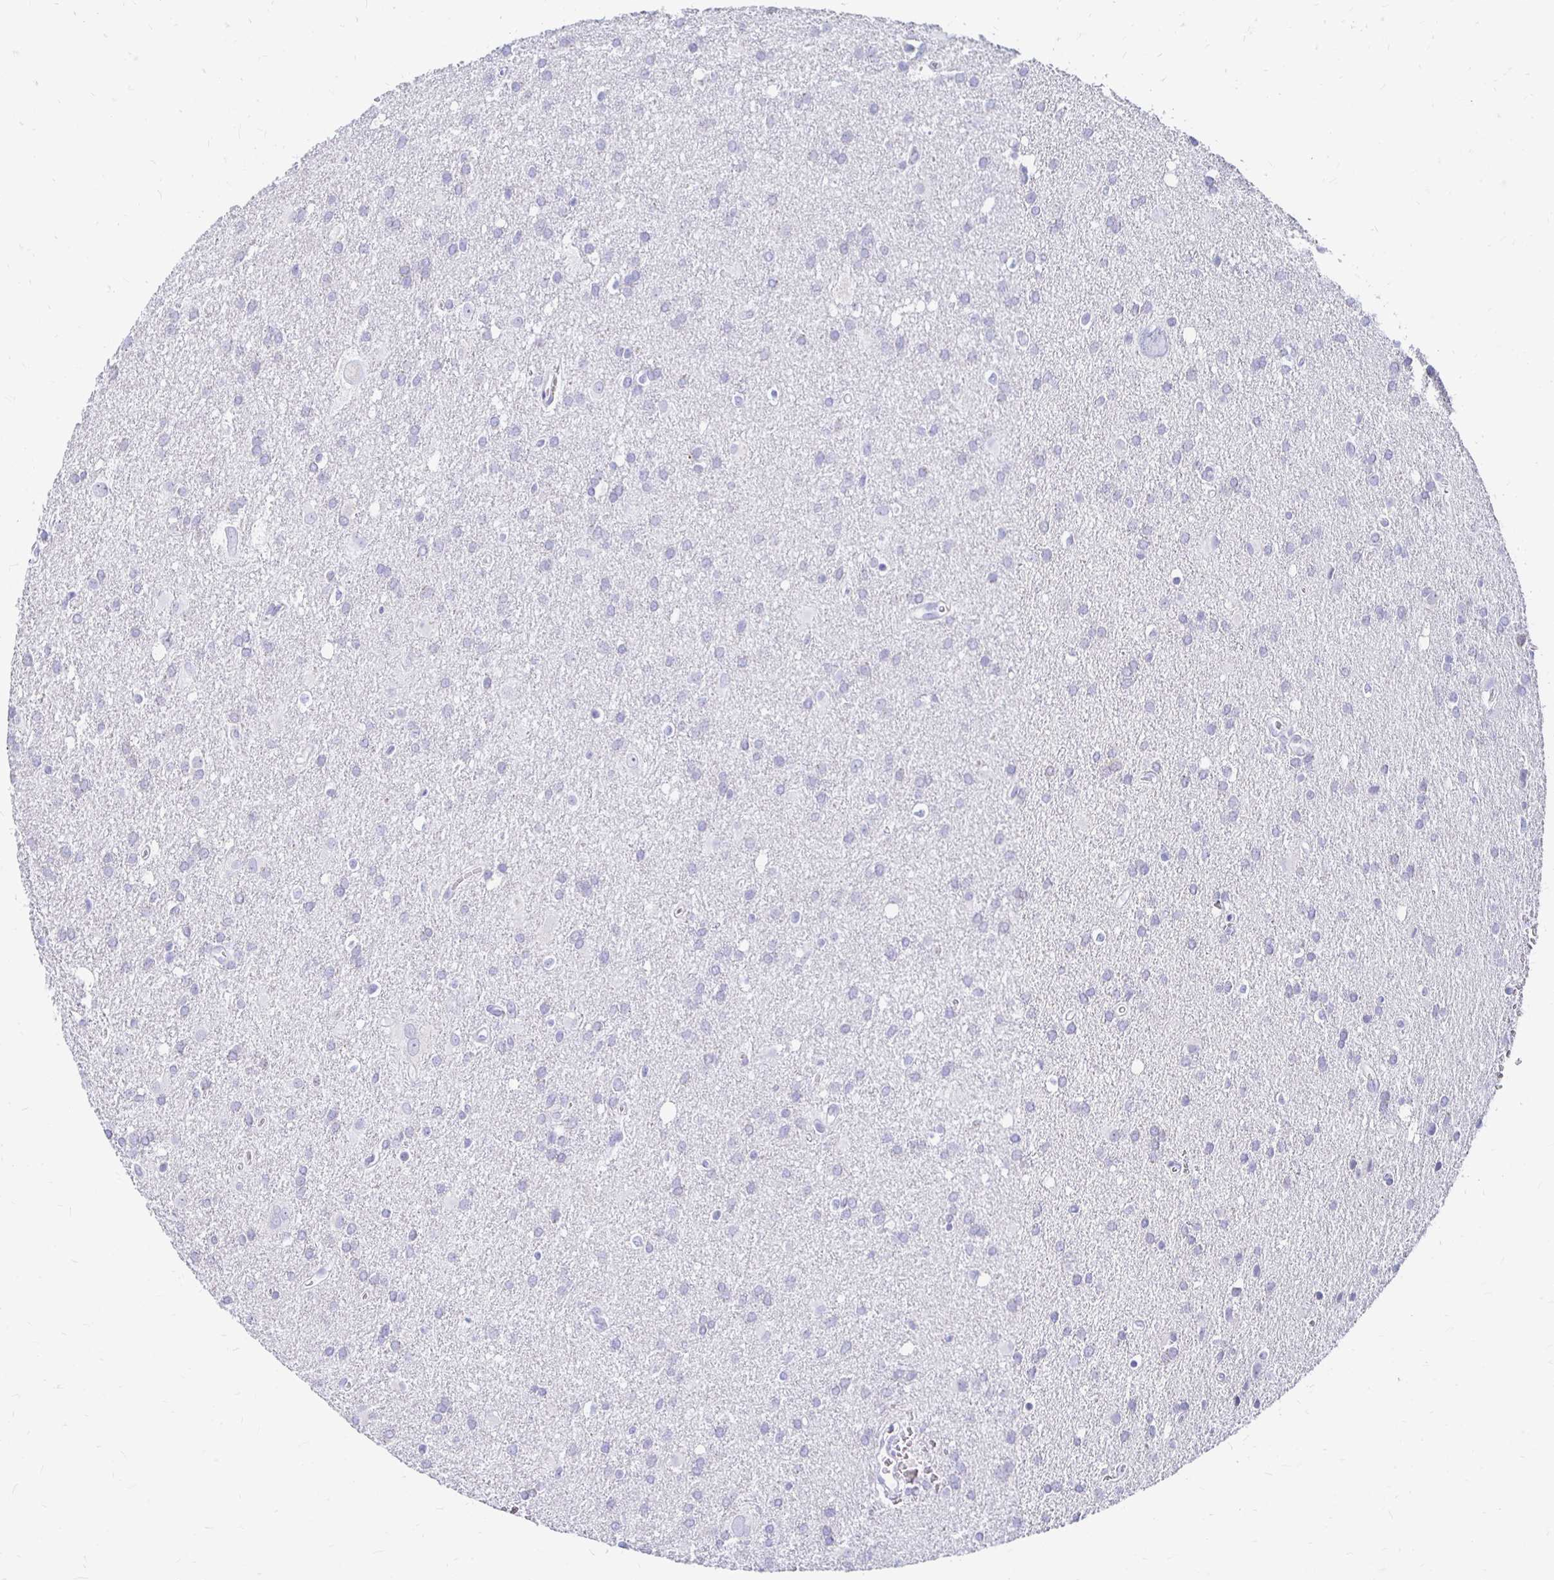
{"staining": {"intensity": "negative", "quantity": "none", "location": "none"}, "tissue": "glioma", "cell_type": "Tumor cells", "image_type": "cancer", "snomed": [{"axis": "morphology", "description": "Glioma, malignant, Low grade"}, {"axis": "topography", "description": "Brain"}], "caption": "The photomicrograph displays no staining of tumor cells in malignant glioma (low-grade). Brightfield microscopy of immunohistochemistry stained with DAB (3,3'-diaminobenzidine) (brown) and hematoxylin (blue), captured at high magnification.", "gene": "PEG10", "patient": {"sex": "male", "age": 66}}